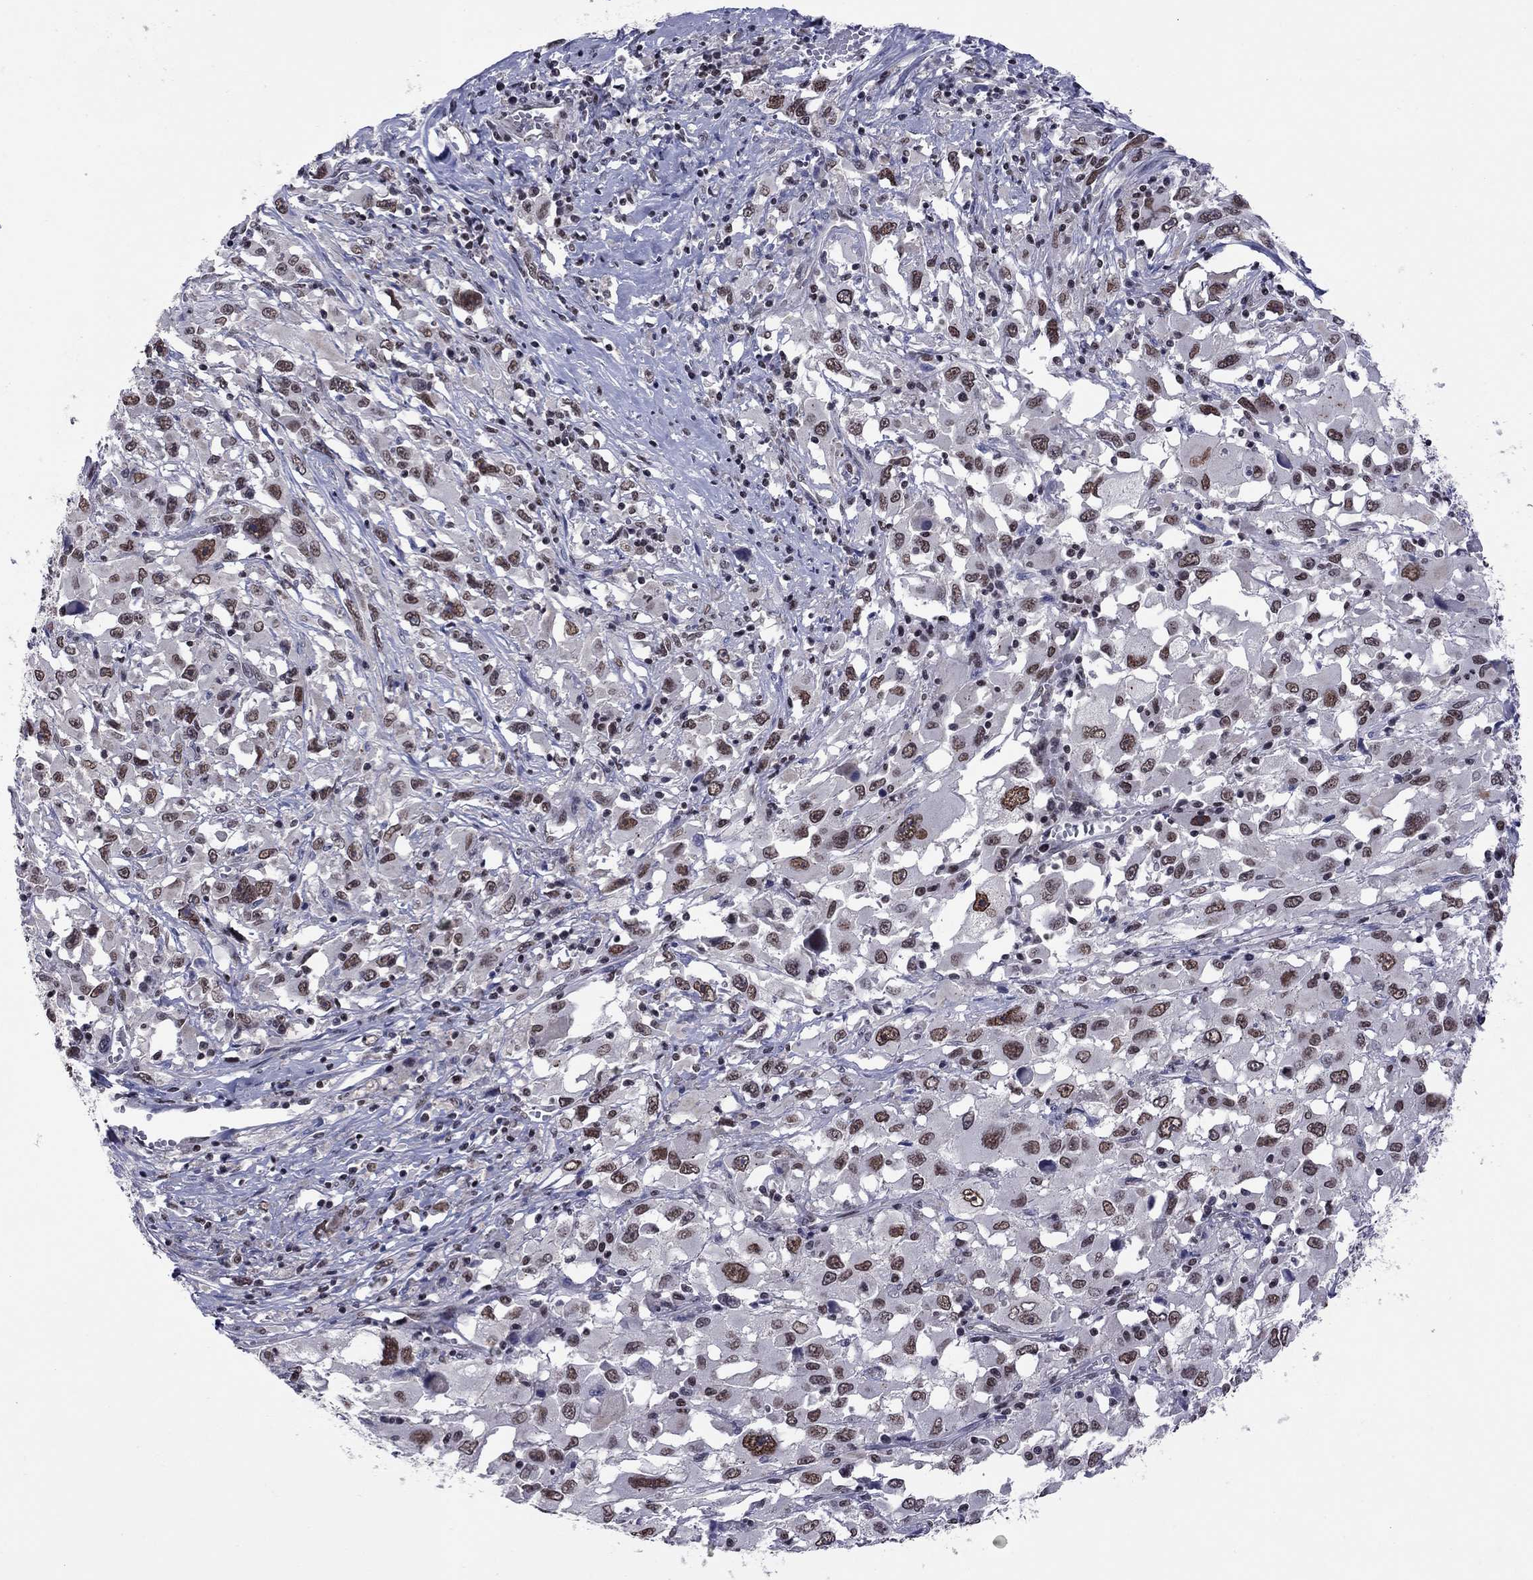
{"staining": {"intensity": "moderate", "quantity": ">75%", "location": "nuclear"}, "tissue": "melanoma", "cell_type": "Tumor cells", "image_type": "cancer", "snomed": [{"axis": "morphology", "description": "Malignant melanoma, Metastatic site"}, {"axis": "topography", "description": "Soft tissue"}], "caption": "This is an image of immunohistochemistry (IHC) staining of melanoma, which shows moderate staining in the nuclear of tumor cells.", "gene": "TAF9", "patient": {"sex": "male", "age": 50}}